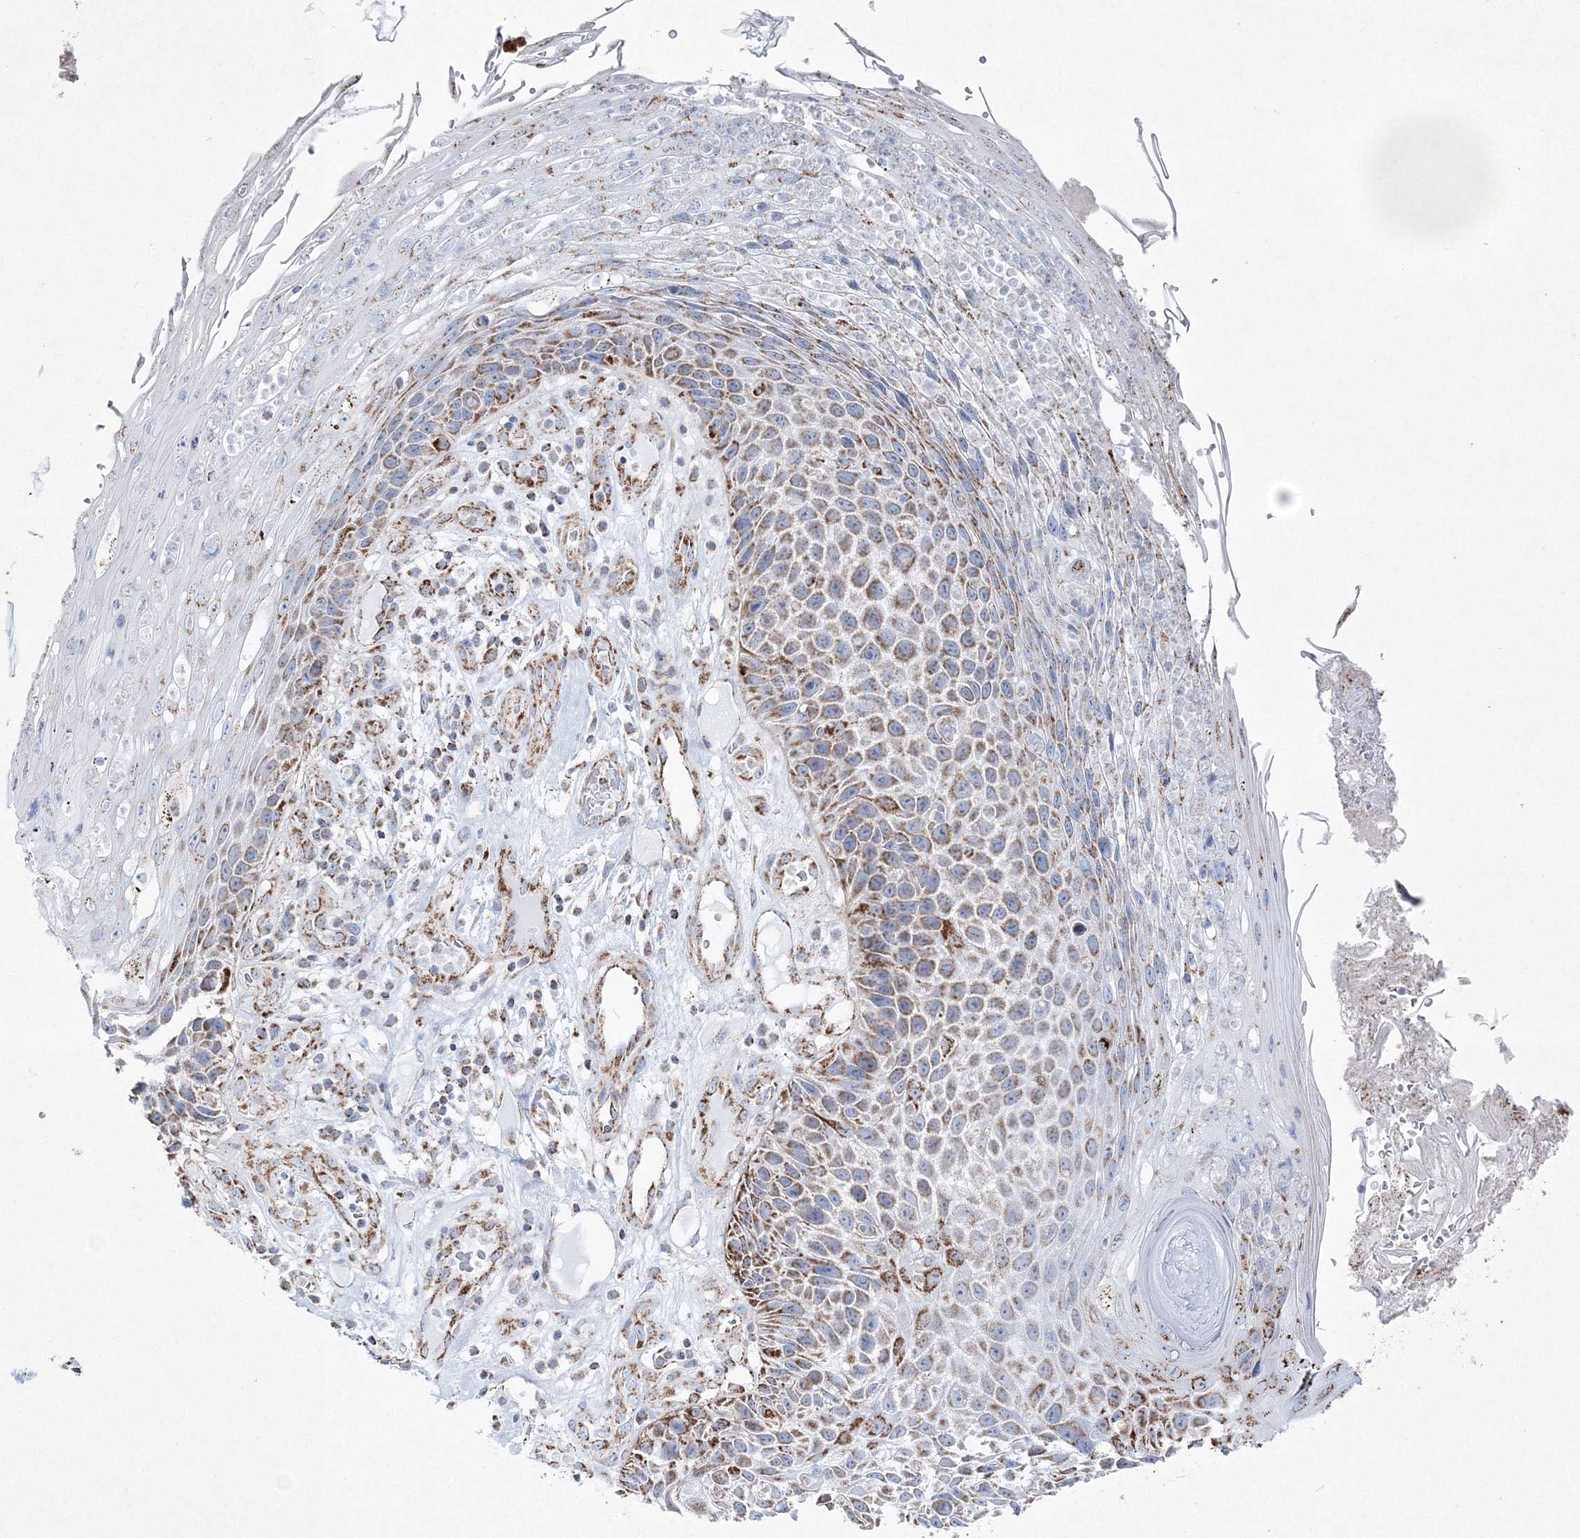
{"staining": {"intensity": "moderate", "quantity": ">75%", "location": "cytoplasmic/membranous"}, "tissue": "skin cancer", "cell_type": "Tumor cells", "image_type": "cancer", "snomed": [{"axis": "morphology", "description": "Squamous cell carcinoma, NOS"}, {"axis": "topography", "description": "Skin"}], "caption": "A high-resolution photomicrograph shows immunohistochemistry staining of skin squamous cell carcinoma, which exhibits moderate cytoplasmic/membranous staining in about >75% of tumor cells.", "gene": "HIBCH", "patient": {"sex": "female", "age": 88}}